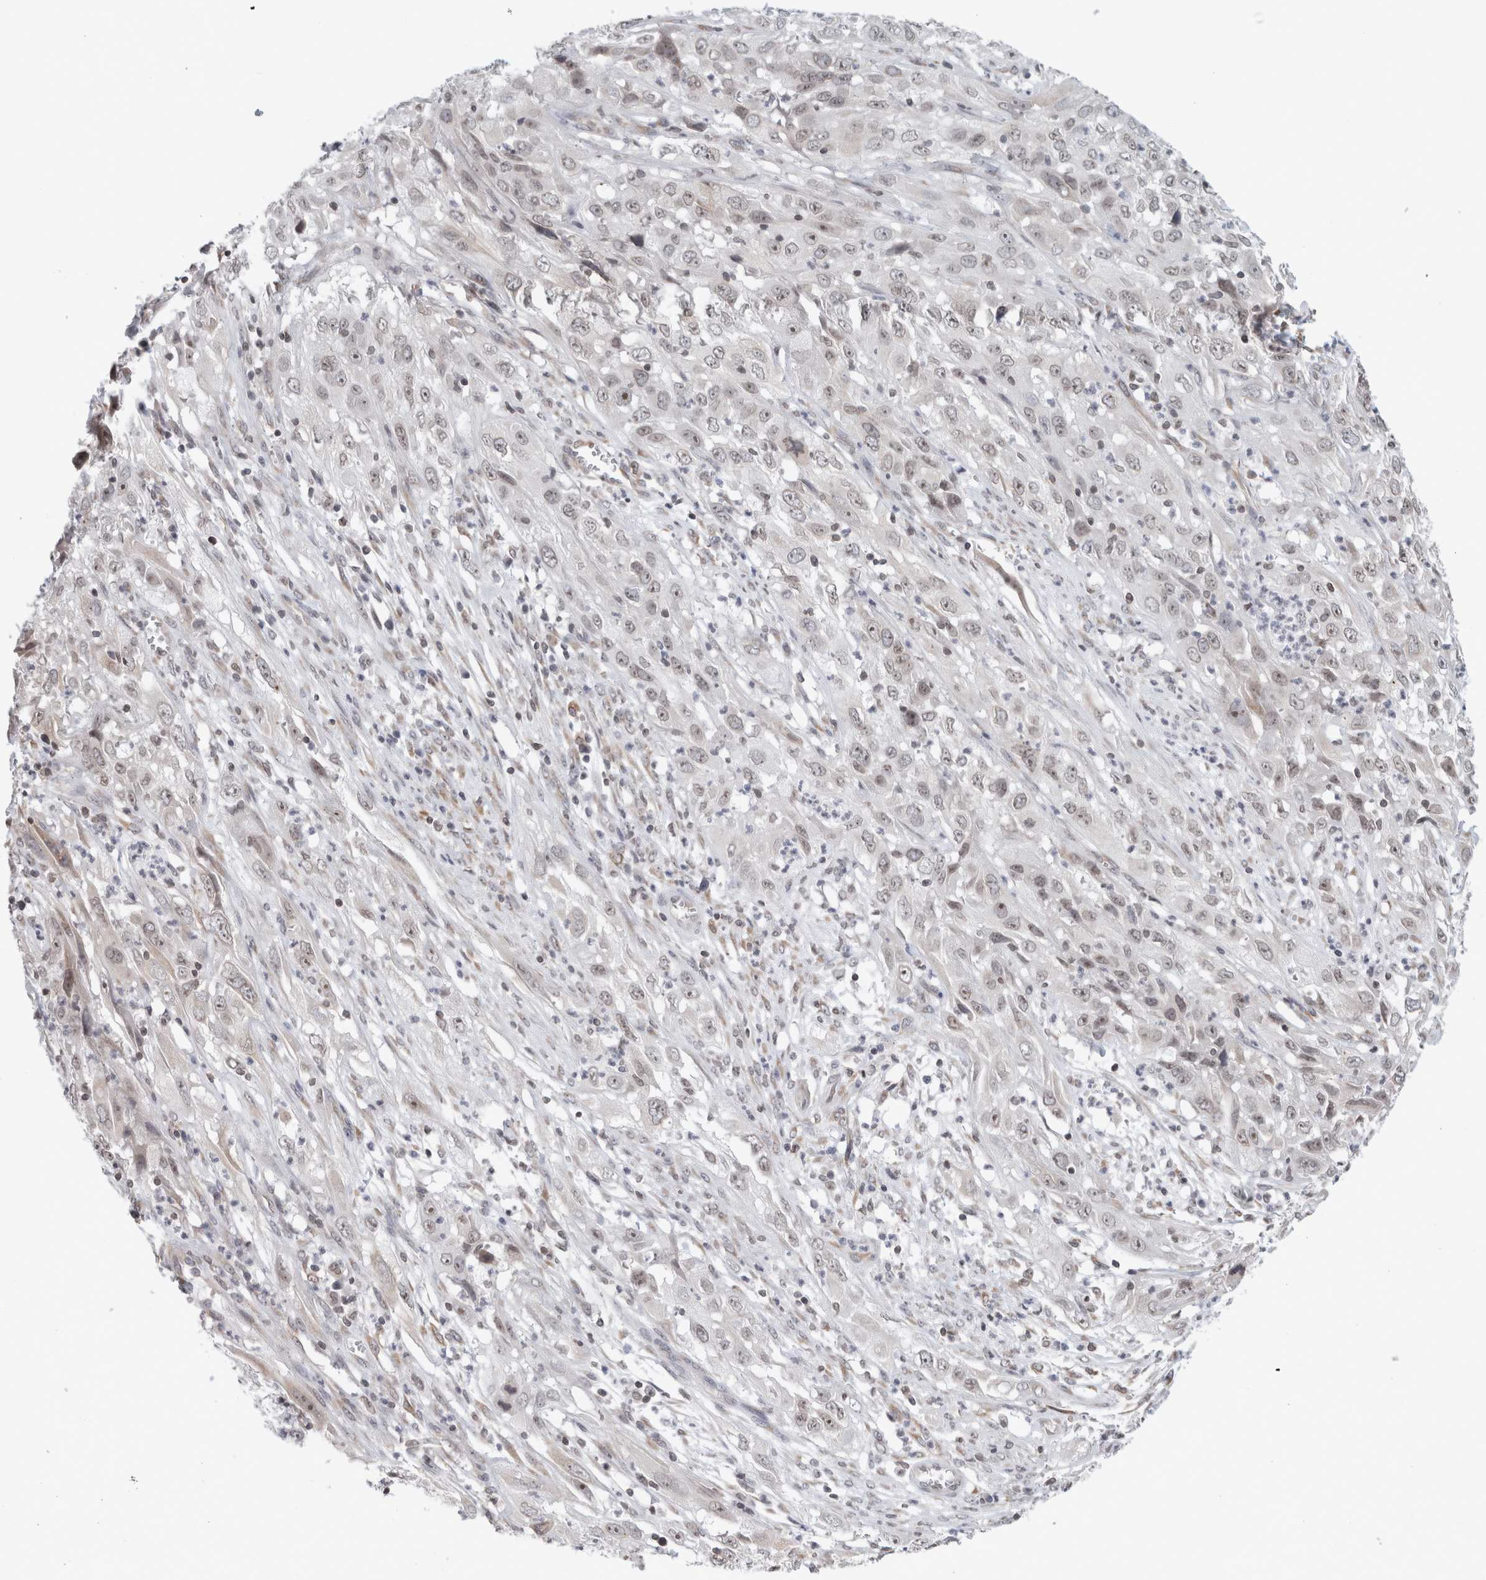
{"staining": {"intensity": "weak", "quantity": ">75%", "location": "nuclear"}, "tissue": "cervical cancer", "cell_type": "Tumor cells", "image_type": "cancer", "snomed": [{"axis": "morphology", "description": "Squamous cell carcinoma, NOS"}, {"axis": "topography", "description": "Cervix"}], "caption": "Squamous cell carcinoma (cervical) stained with immunohistochemistry demonstrates weak nuclear staining in about >75% of tumor cells. The staining was performed using DAB, with brown indicating positive protein expression. Nuclei are stained blue with hematoxylin.", "gene": "RBMX2", "patient": {"sex": "female", "age": 32}}